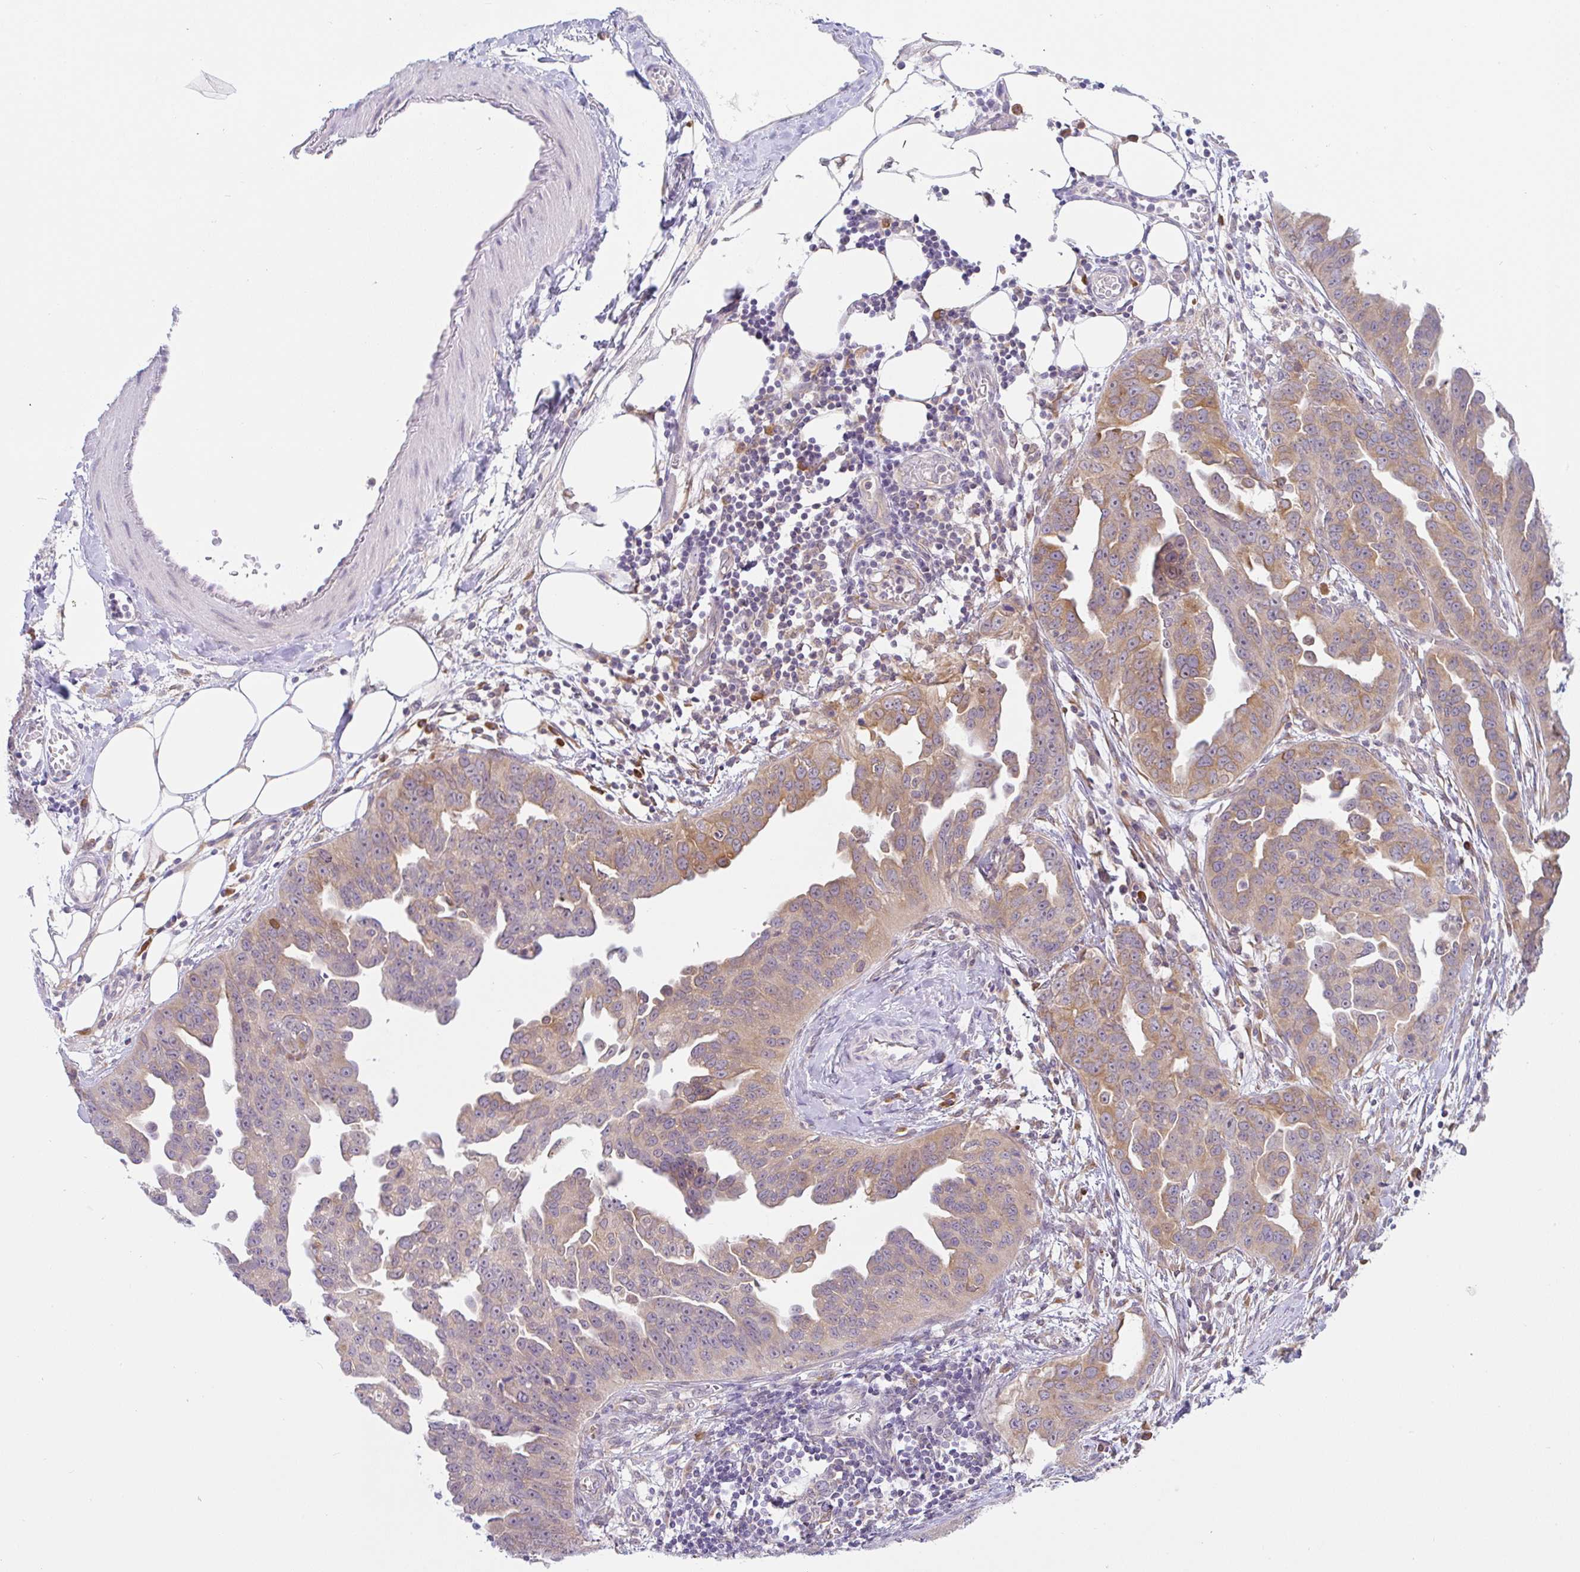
{"staining": {"intensity": "weak", "quantity": ">75%", "location": "cytoplasmic/membranous"}, "tissue": "ovarian cancer", "cell_type": "Tumor cells", "image_type": "cancer", "snomed": [{"axis": "morphology", "description": "Cystadenocarcinoma, serous, NOS"}, {"axis": "topography", "description": "Ovary"}], "caption": "A low amount of weak cytoplasmic/membranous staining is identified in approximately >75% of tumor cells in ovarian cancer (serous cystadenocarcinoma) tissue. (DAB (3,3'-diaminobenzidine) = brown stain, brightfield microscopy at high magnification).", "gene": "DERL2", "patient": {"sex": "female", "age": 75}}